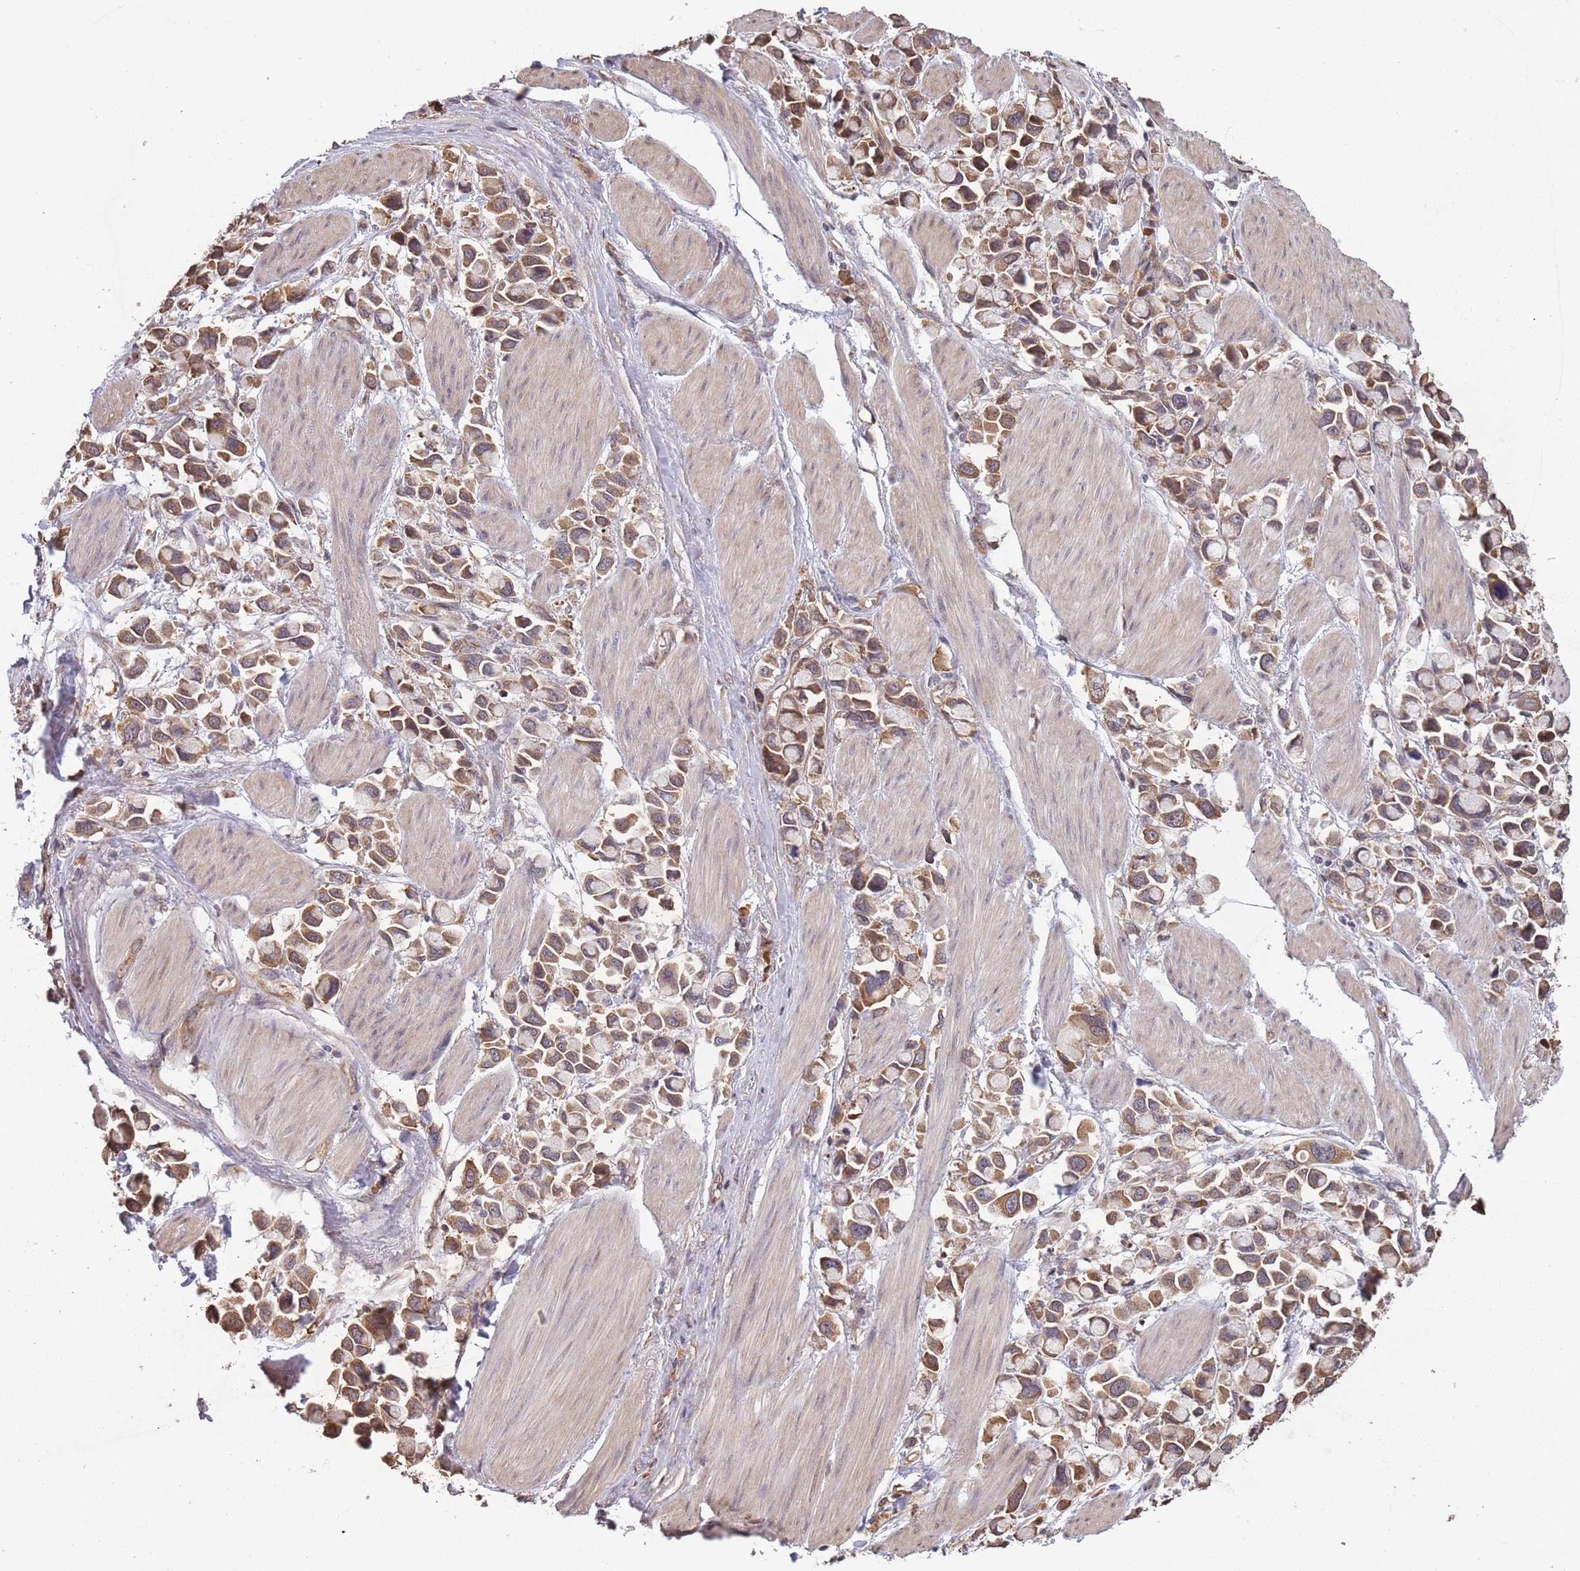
{"staining": {"intensity": "moderate", "quantity": ">75%", "location": "cytoplasmic/membranous"}, "tissue": "stomach cancer", "cell_type": "Tumor cells", "image_type": "cancer", "snomed": [{"axis": "morphology", "description": "Adenocarcinoma, NOS"}, {"axis": "topography", "description": "Stomach"}], "caption": "A micrograph showing moderate cytoplasmic/membranous expression in approximately >75% of tumor cells in adenocarcinoma (stomach), as visualized by brown immunohistochemical staining.", "gene": "ARL13B", "patient": {"sex": "female", "age": 81}}